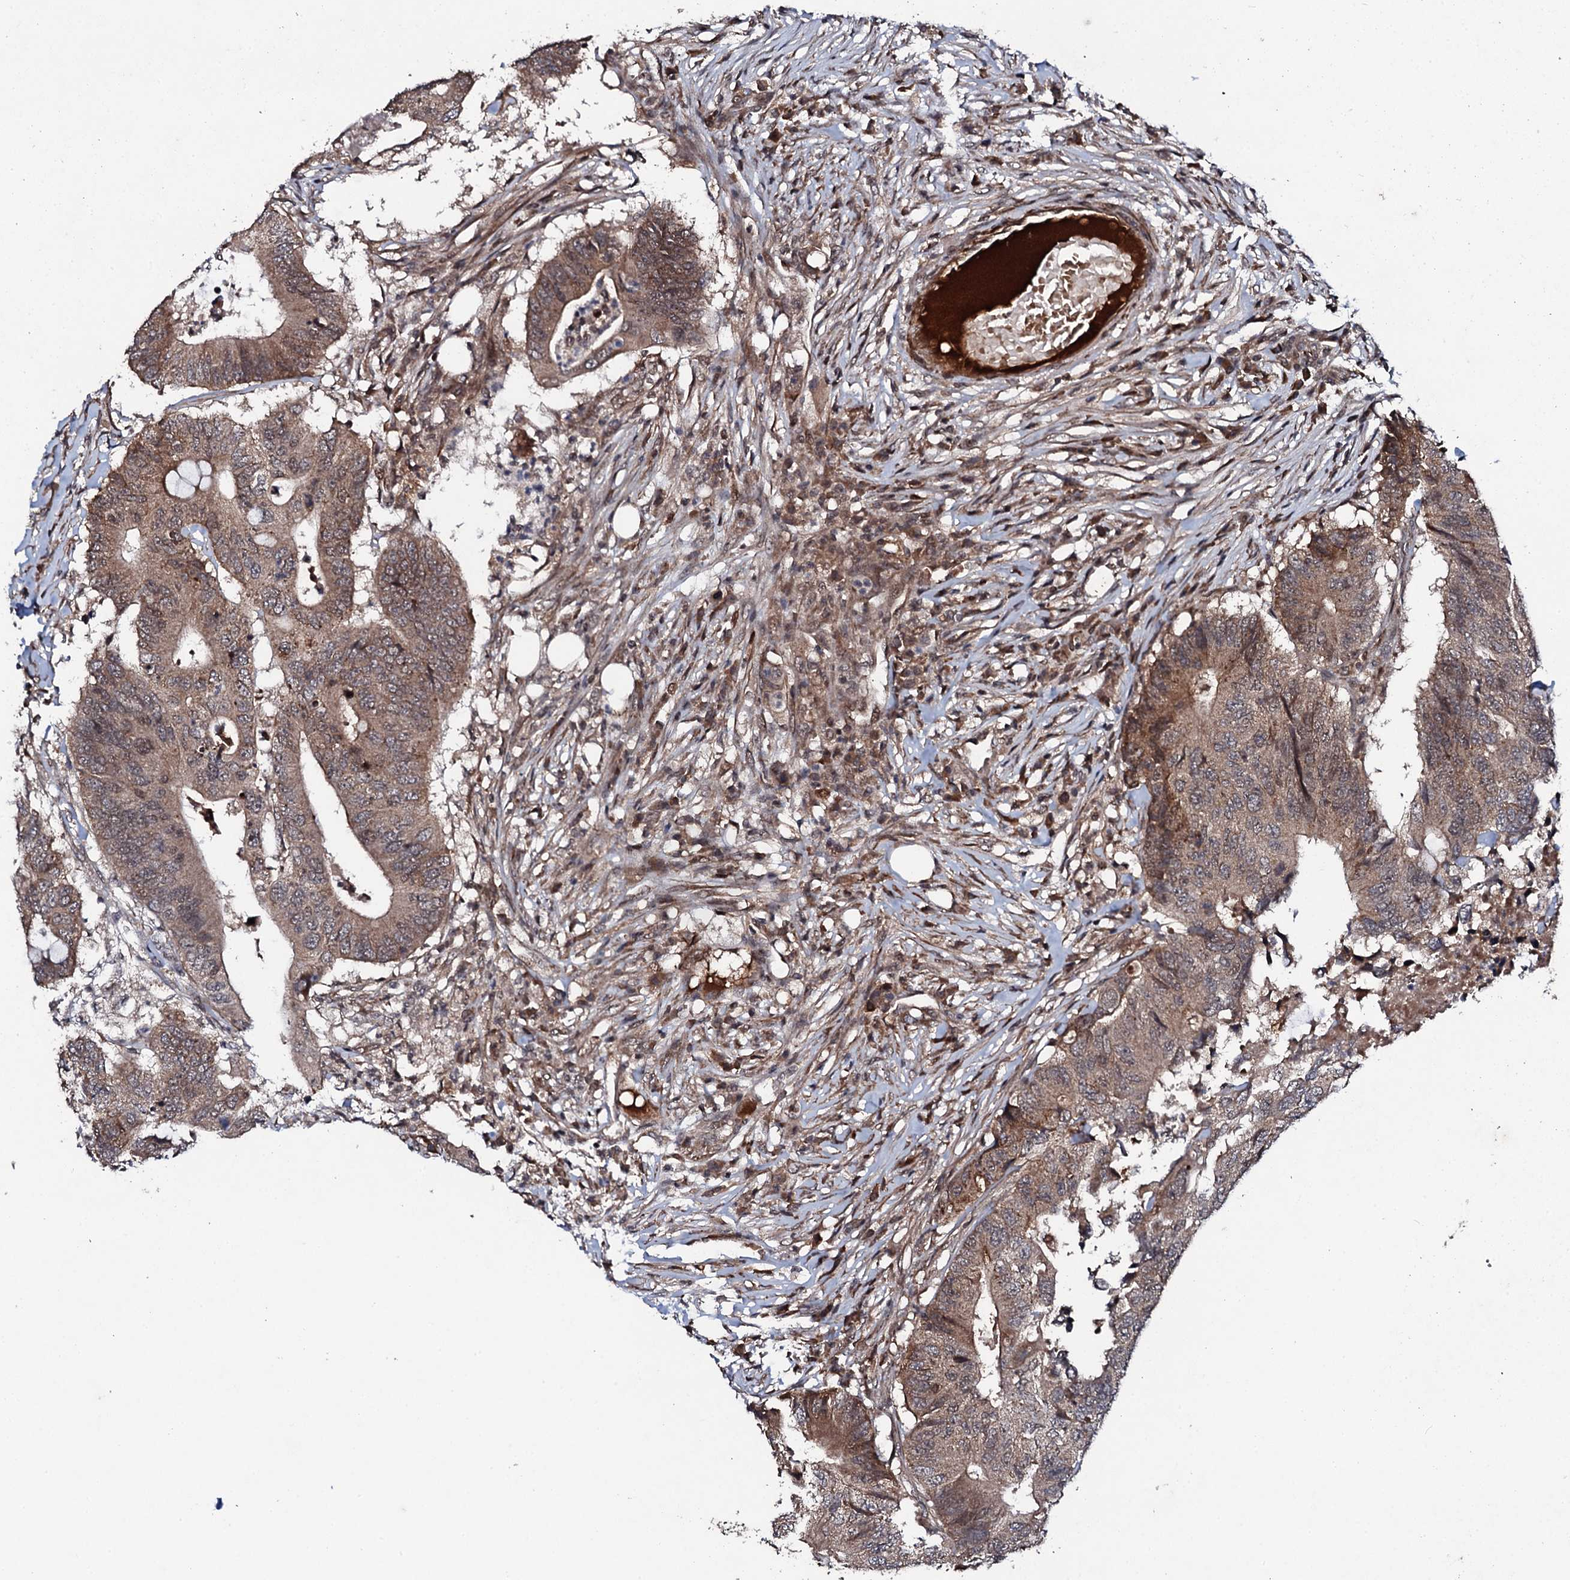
{"staining": {"intensity": "moderate", "quantity": ">75%", "location": "cytoplasmic/membranous,nuclear"}, "tissue": "colorectal cancer", "cell_type": "Tumor cells", "image_type": "cancer", "snomed": [{"axis": "morphology", "description": "Adenocarcinoma, NOS"}, {"axis": "topography", "description": "Colon"}], "caption": "A brown stain labels moderate cytoplasmic/membranous and nuclear expression of a protein in colorectal cancer (adenocarcinoma) tumor cells. (DAB (3,3'-diaminobenzidine) IHC with brightfield microscopy, high magnification).", "gene": "FAM111A", "patient": {"sex": "male", "age": 71}}